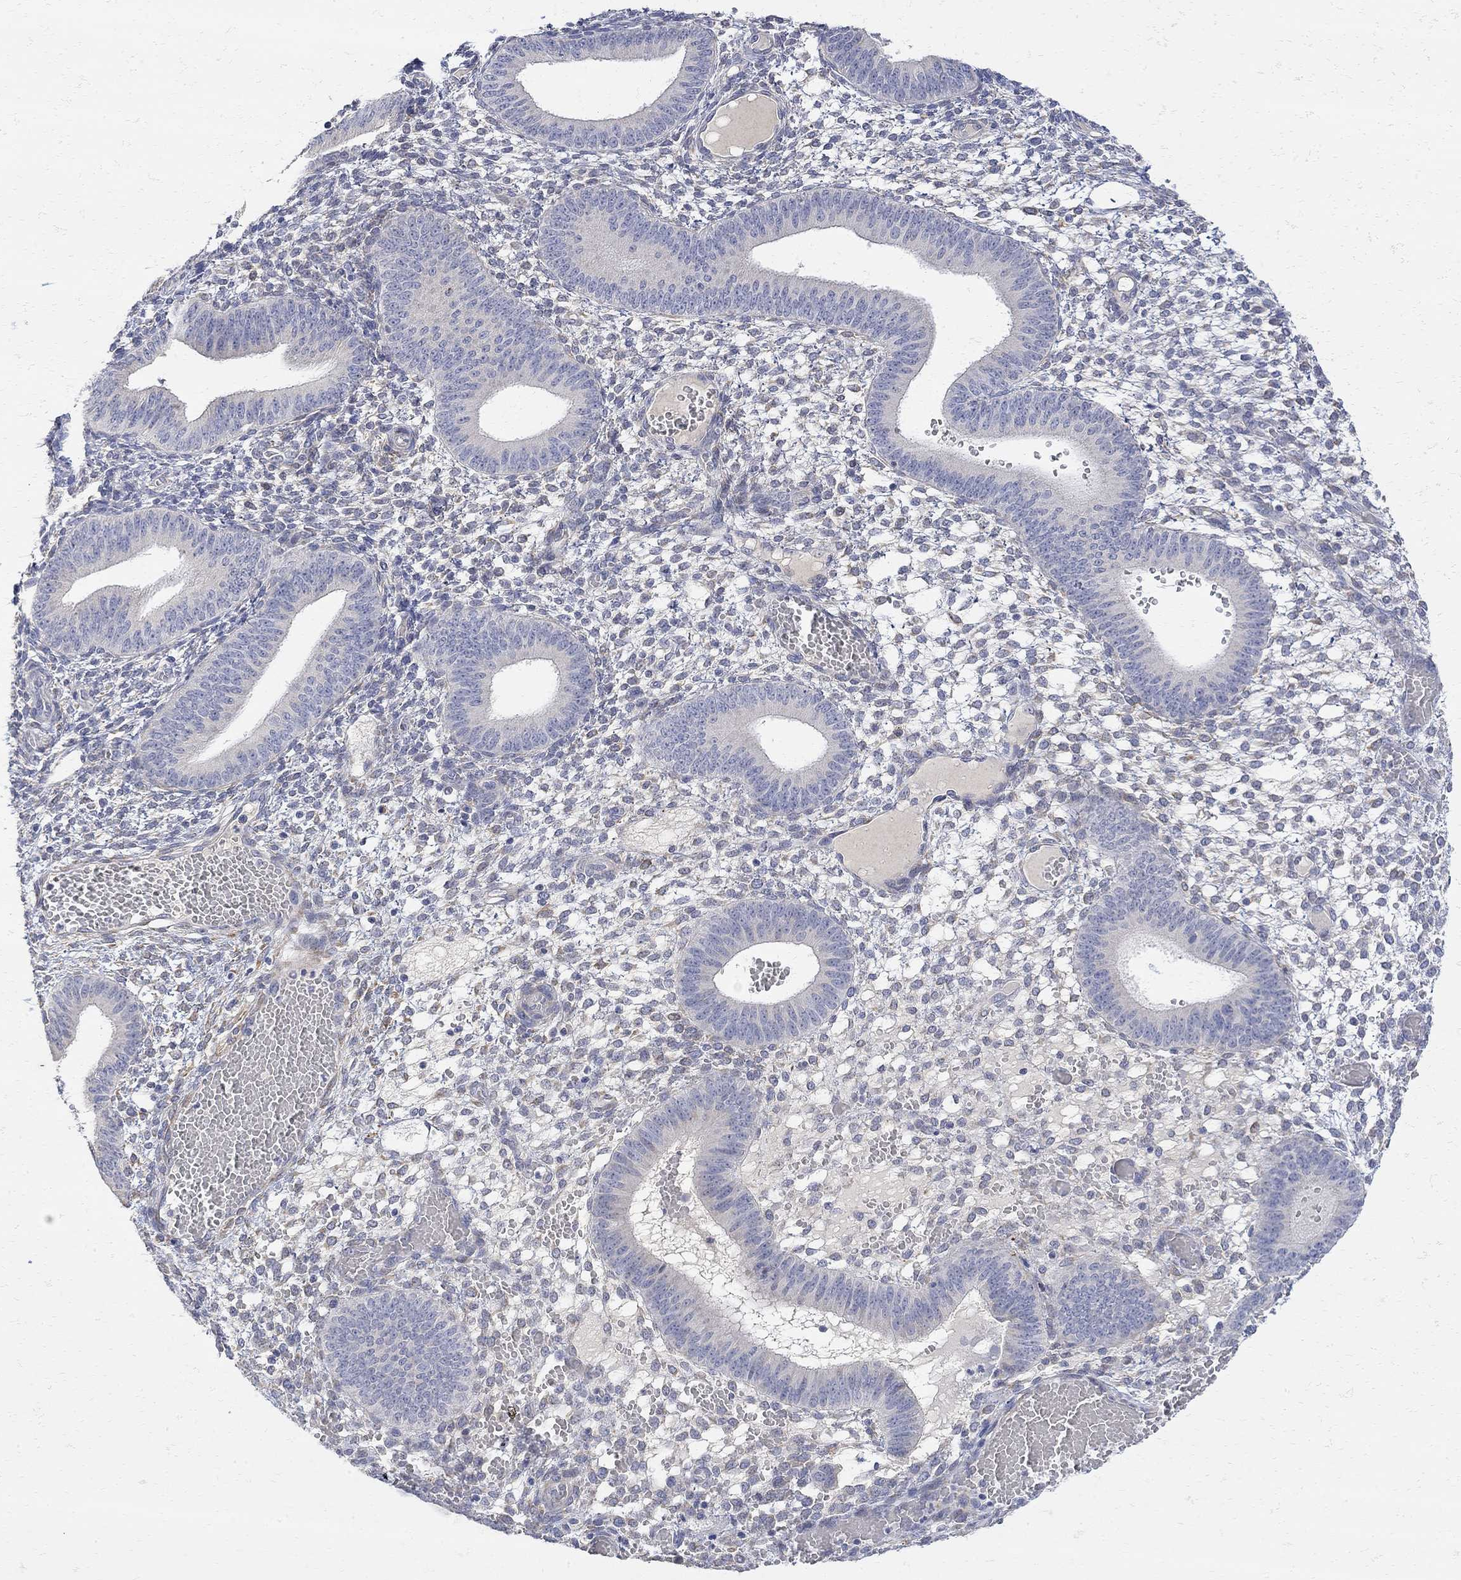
{"staining": {"intensity": "negative", "quantity": "none", "location": "none"}, "tissue": "endometrium", "cell_type": "Cells in endometrial stroma", "image_type": "normal", "snomed": [{"axis": "morphology", "description": "Normal tissue, NOS"}, {"axis": "topography", "description": "Endometrium"}], "caption": "IHC of benign human endometrium displays no expression in cells in endometrial stroma. (DAB (3,3'-diaminobenzidine) immunohistochemistry visualized using brightfield microscopy, high magnification).", "gene": "FNDC5", "patient": {"sex": "female", "age": 42}}